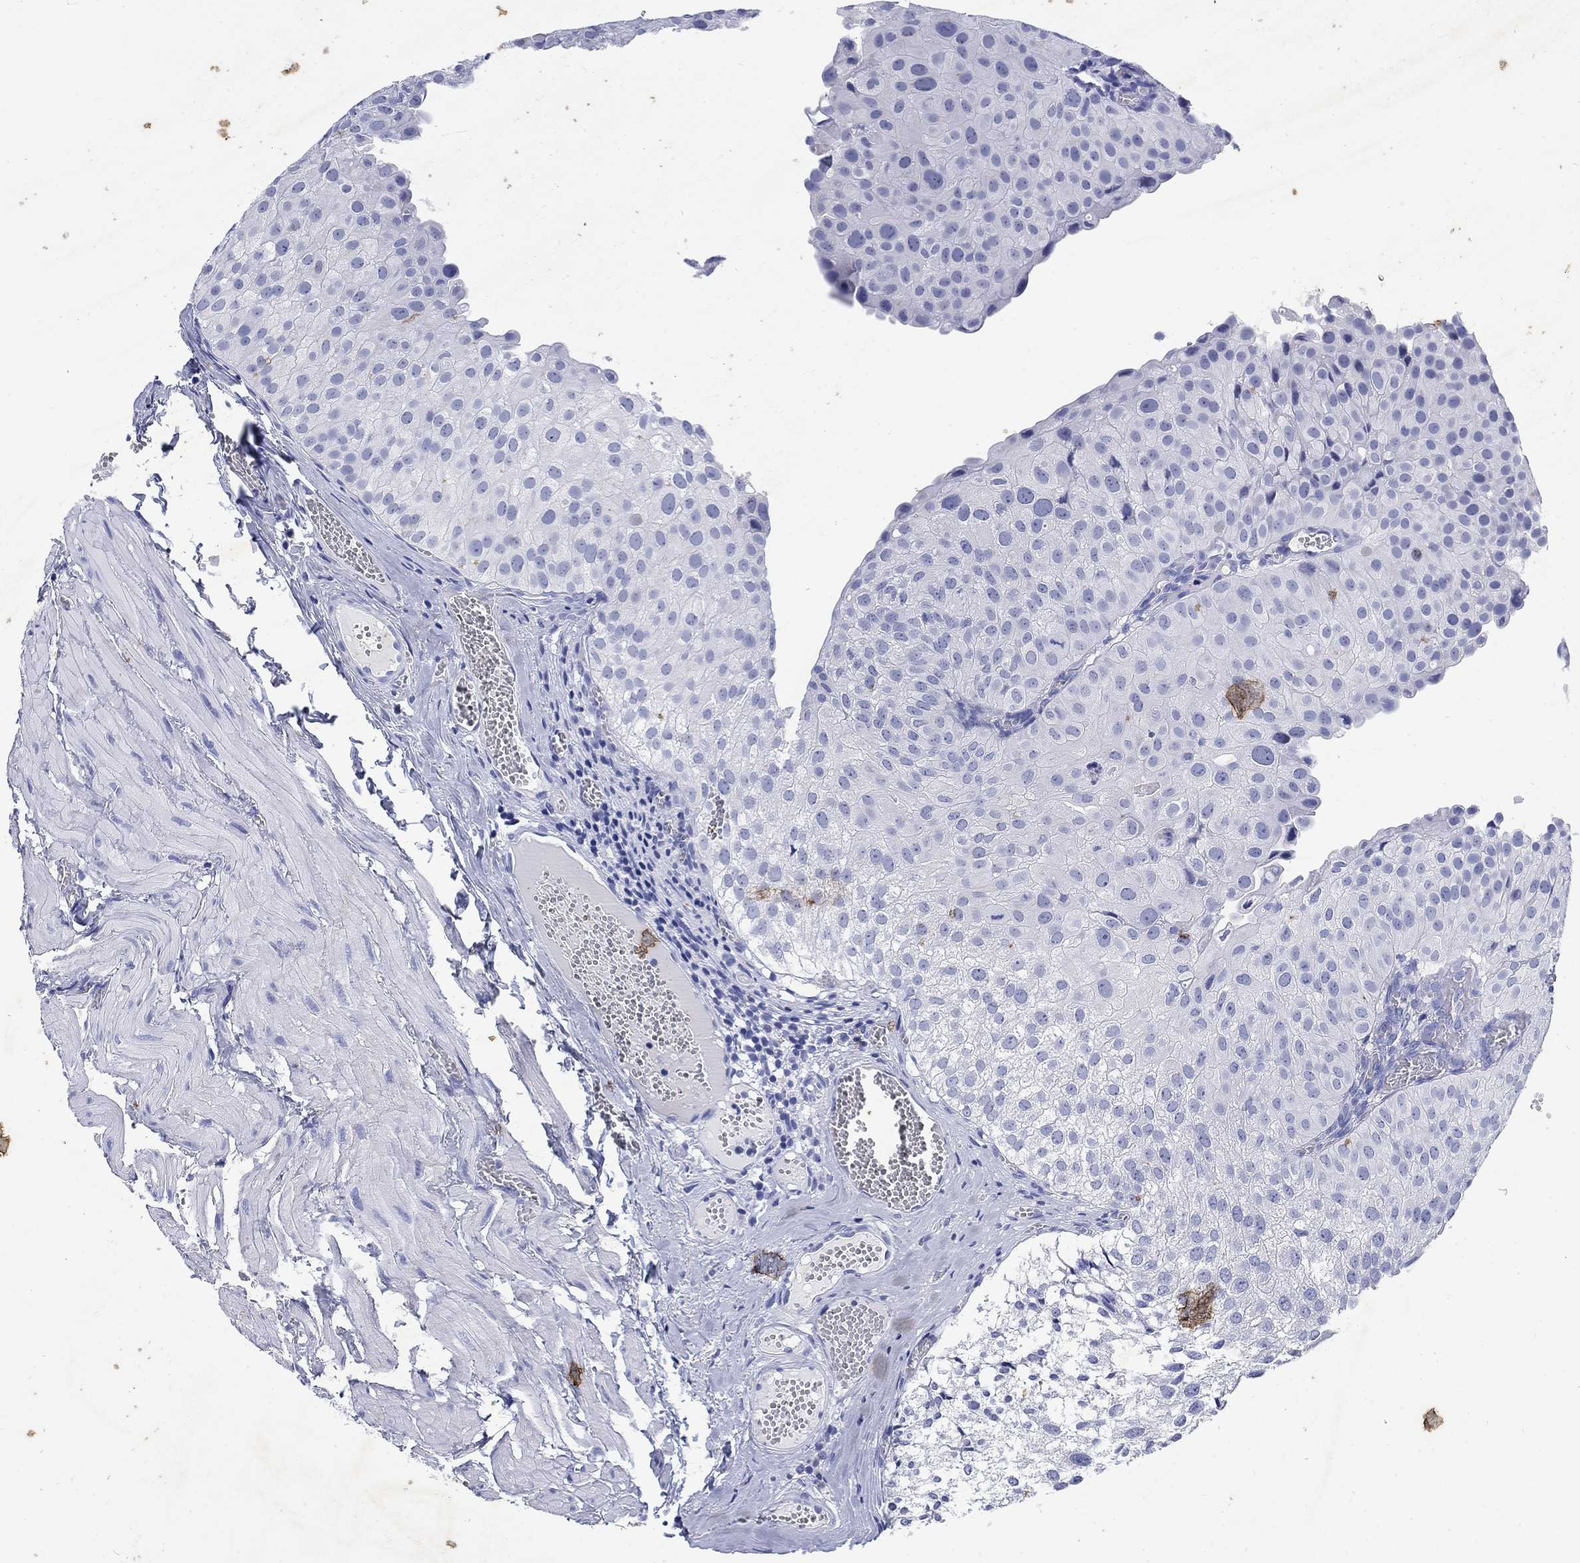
{"staining": {"intensity": "negative", "quantity": "none", "location": "none"}, "tissue": "urothelial cancer", "cell_type": "Tumor cells", "image_type": "cancer", "snomed": [{"axis": "morphology", "description": "Urothelial carcinoma, Low grade"}, {"axis": "topography", "description": "Urinary bladder"}], "caption": "High power microscopy micrograph of an IHC photomicrograph of urothelial carcinoma (low-grade), revealing no significant positivity in tumor cells.", "gene": "KRT76", "patient": {"sex": "female", "age": 78}}